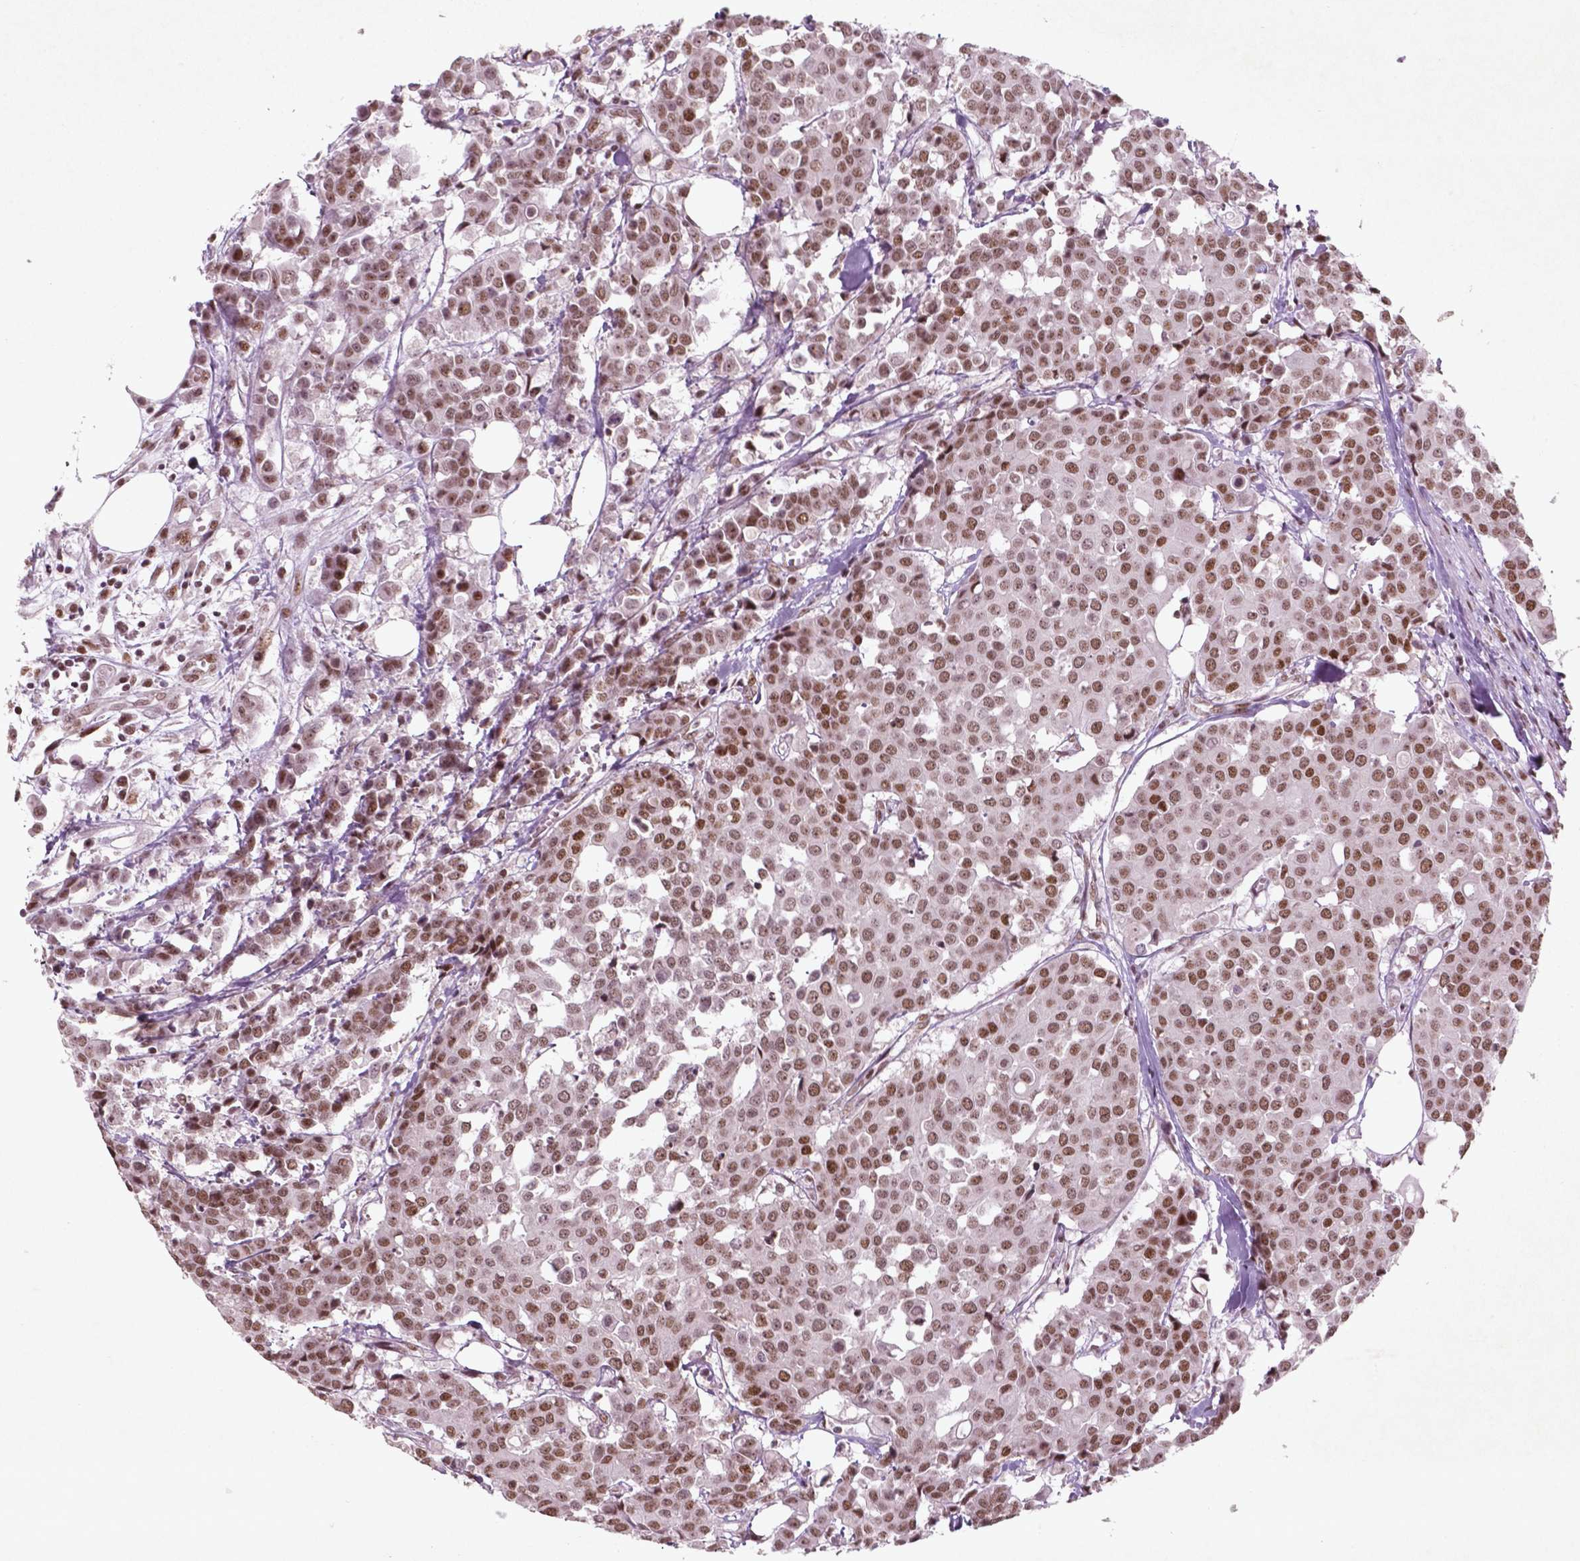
{"staining": {"intensity": "moderate", "quantity": ">75%", "location": "nuclear"}, "tissue": "carcinoid", "cell_type": "Tumor cells", "image_type": "cancer", "snomed": [{"axis": "morphology", "description": "Carcinoid, malignant, NOS"}, {"axis": "topography", "description": "Colon"}], "caption": "A medium amount of moderate nuclear expression is appreciated in about >75% of tumor cells in carcinoid (malignant) tissue. The staining was performed using DAB (3,3'-diaminobenzidine) to visualize the protein expression in brown, while the nuclei were stained in blue with hematoxylin (Magnification: 20x).", "gene": "HMG20B", "patient": {"sex": "male", "age": 81}}